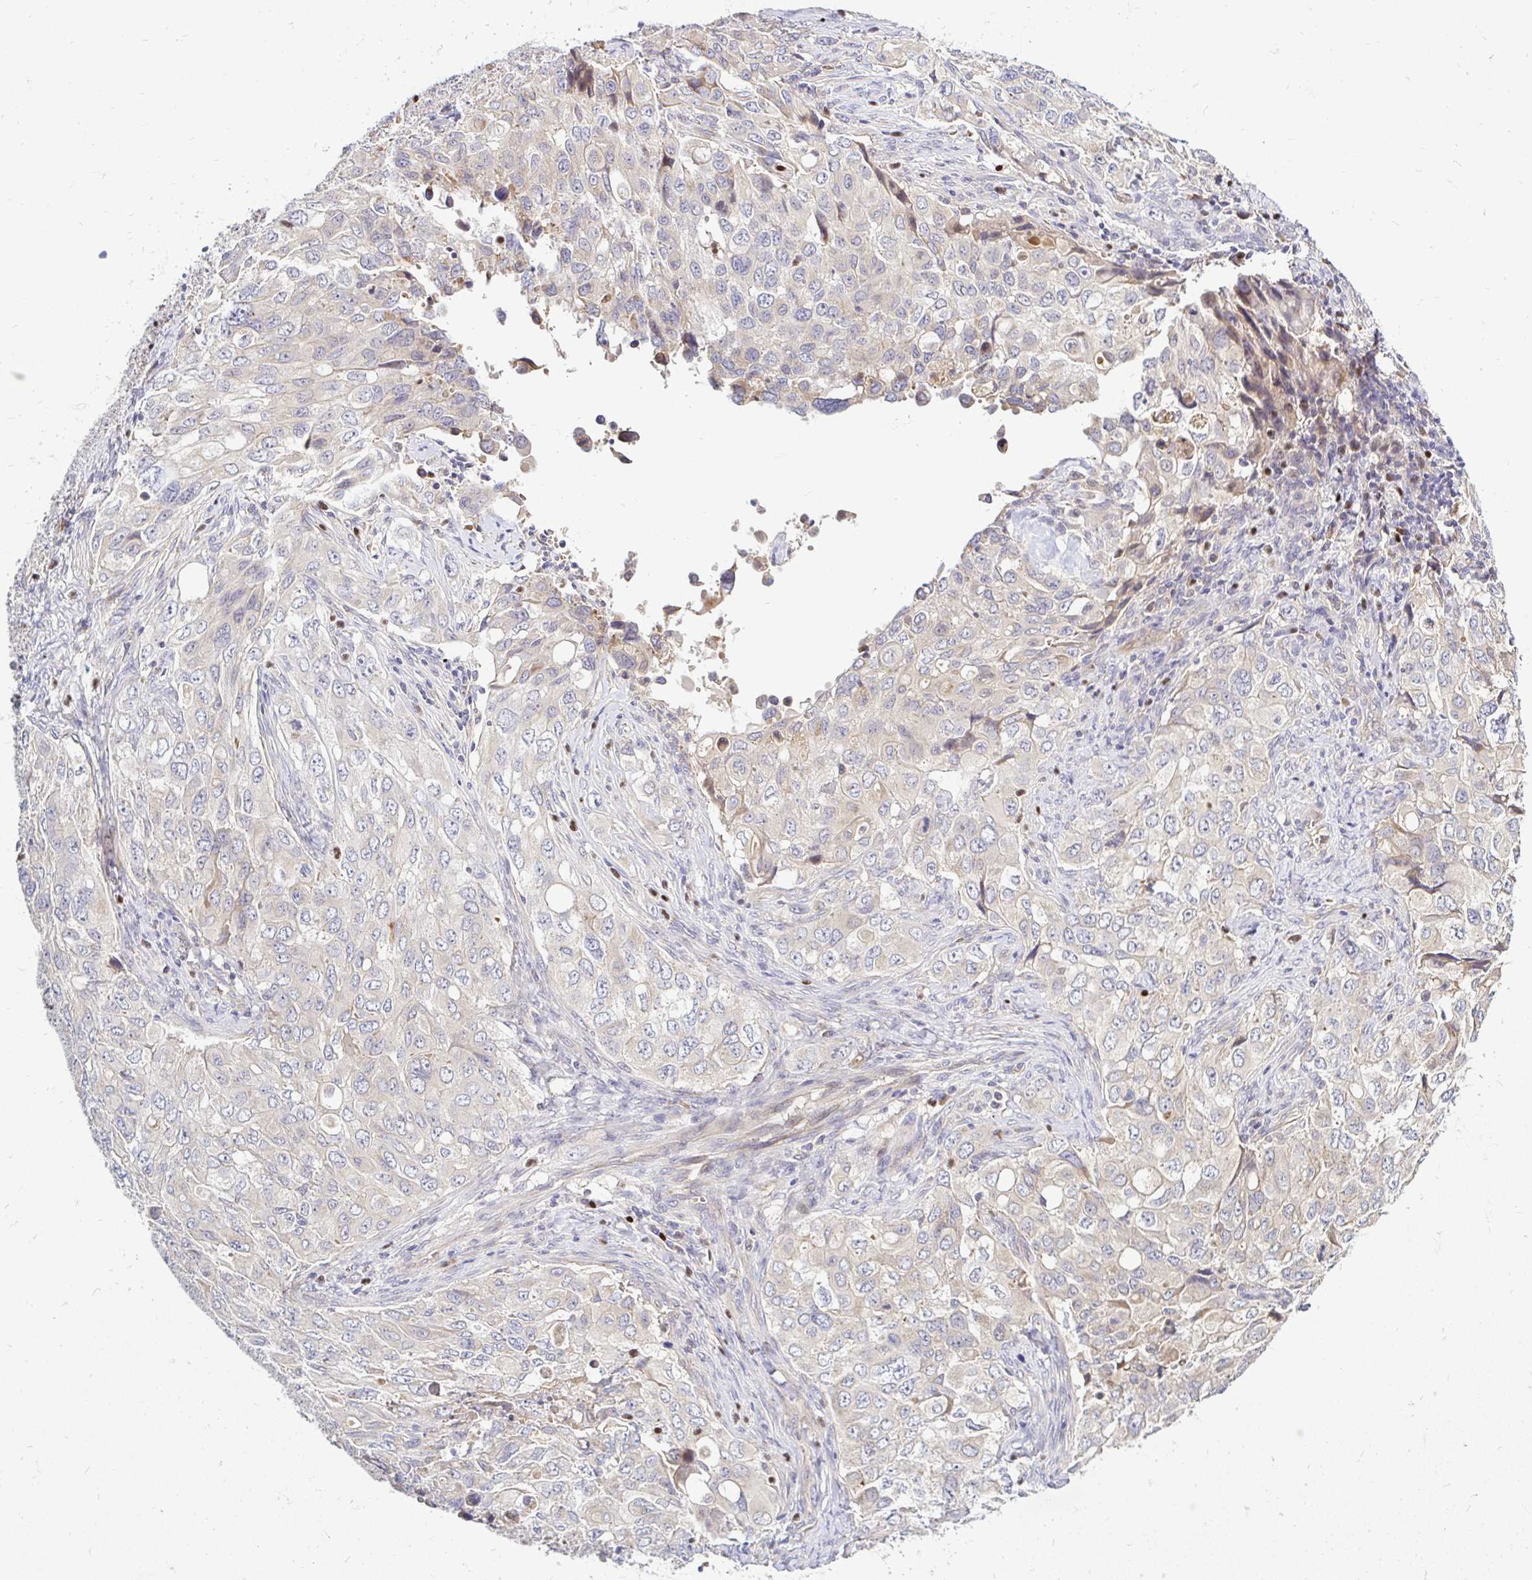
{"staining": {"intensity": "moderate", "quantity": "<25%", "location": "cytoplasmic/membranous"}, "tissue": "lung cancer", "cell_type": "Tumor cells", "image_type": "cancer", "snomed": [{"axis": "morphology", "description": "Adenocarcinoma, NOS"}, {"axis": "morphology", "description": "Adenocarcinoma, metastatic, NOS"}, {"axis": "topography", "description": "Lymph node"}, {"axis": "topography", "description": "Lung"}], "caption": "Protein staining of lung cancer tissue demonstrates moderate cytoplasmic/membranous positivity in about <25% of tumor cells.", "gene": "ARHGEF37", "patient": {"sex": "female", "age": 42}}